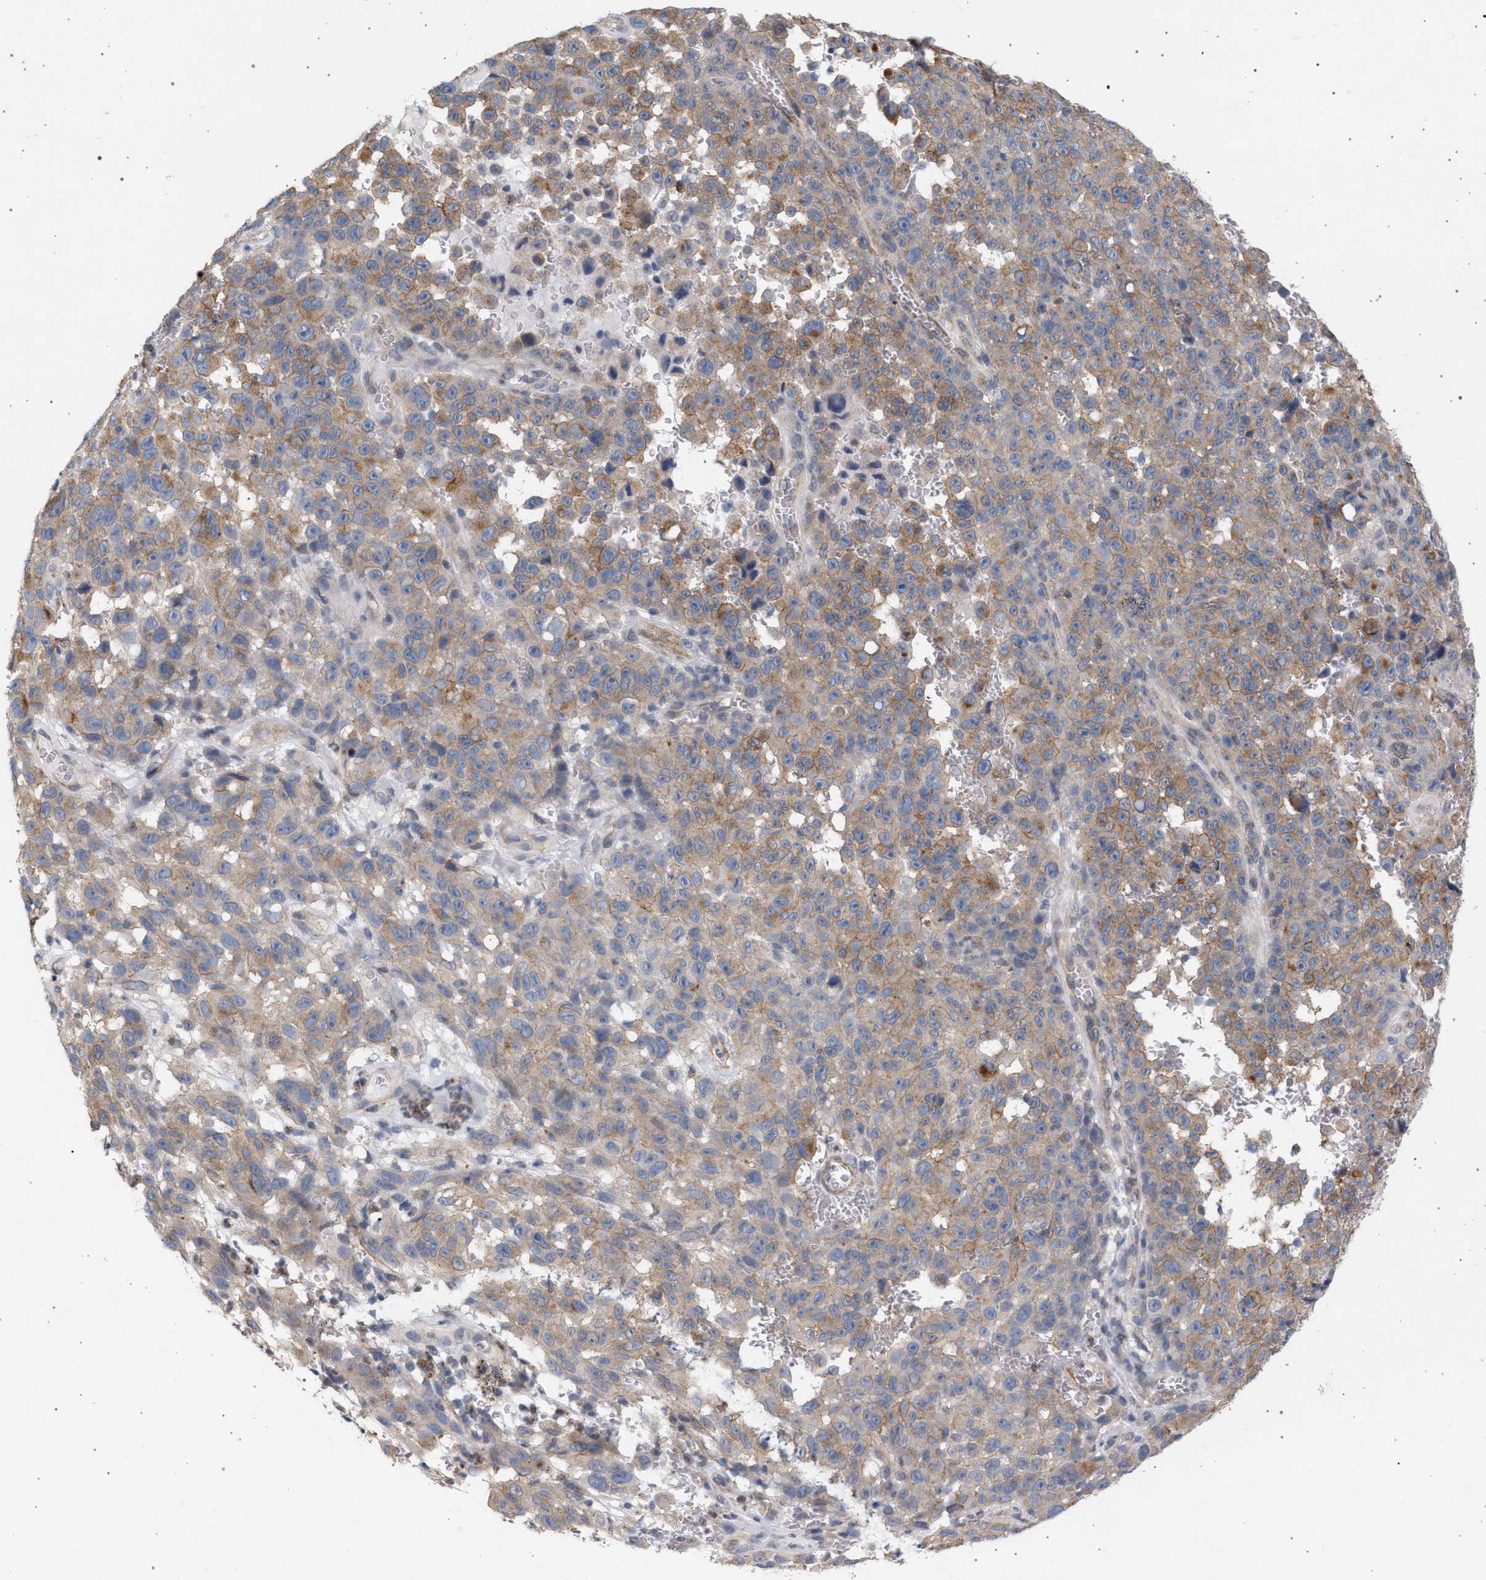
{"staining": {"intensity": "moderate", "quantity": "<25%", "location": "cytoplasmic/membranous"}, "tissue": "melanoma", "cell_type": "Tumor cells", "image_type": "cancer", "snomed": [{"axis": "morphology", "description": "Malignant melanoma, NOS"}, {"axis": "topography", "description": "Skin"}], "caption": "This is an image of immunohistochemistry (IHC) staining of melanoma, which shows moderate expression in the cytoplasmic/membranous of tumor cells.", "gene": "ARPC5L", "patient": {"sex": "female", "age": 82}}